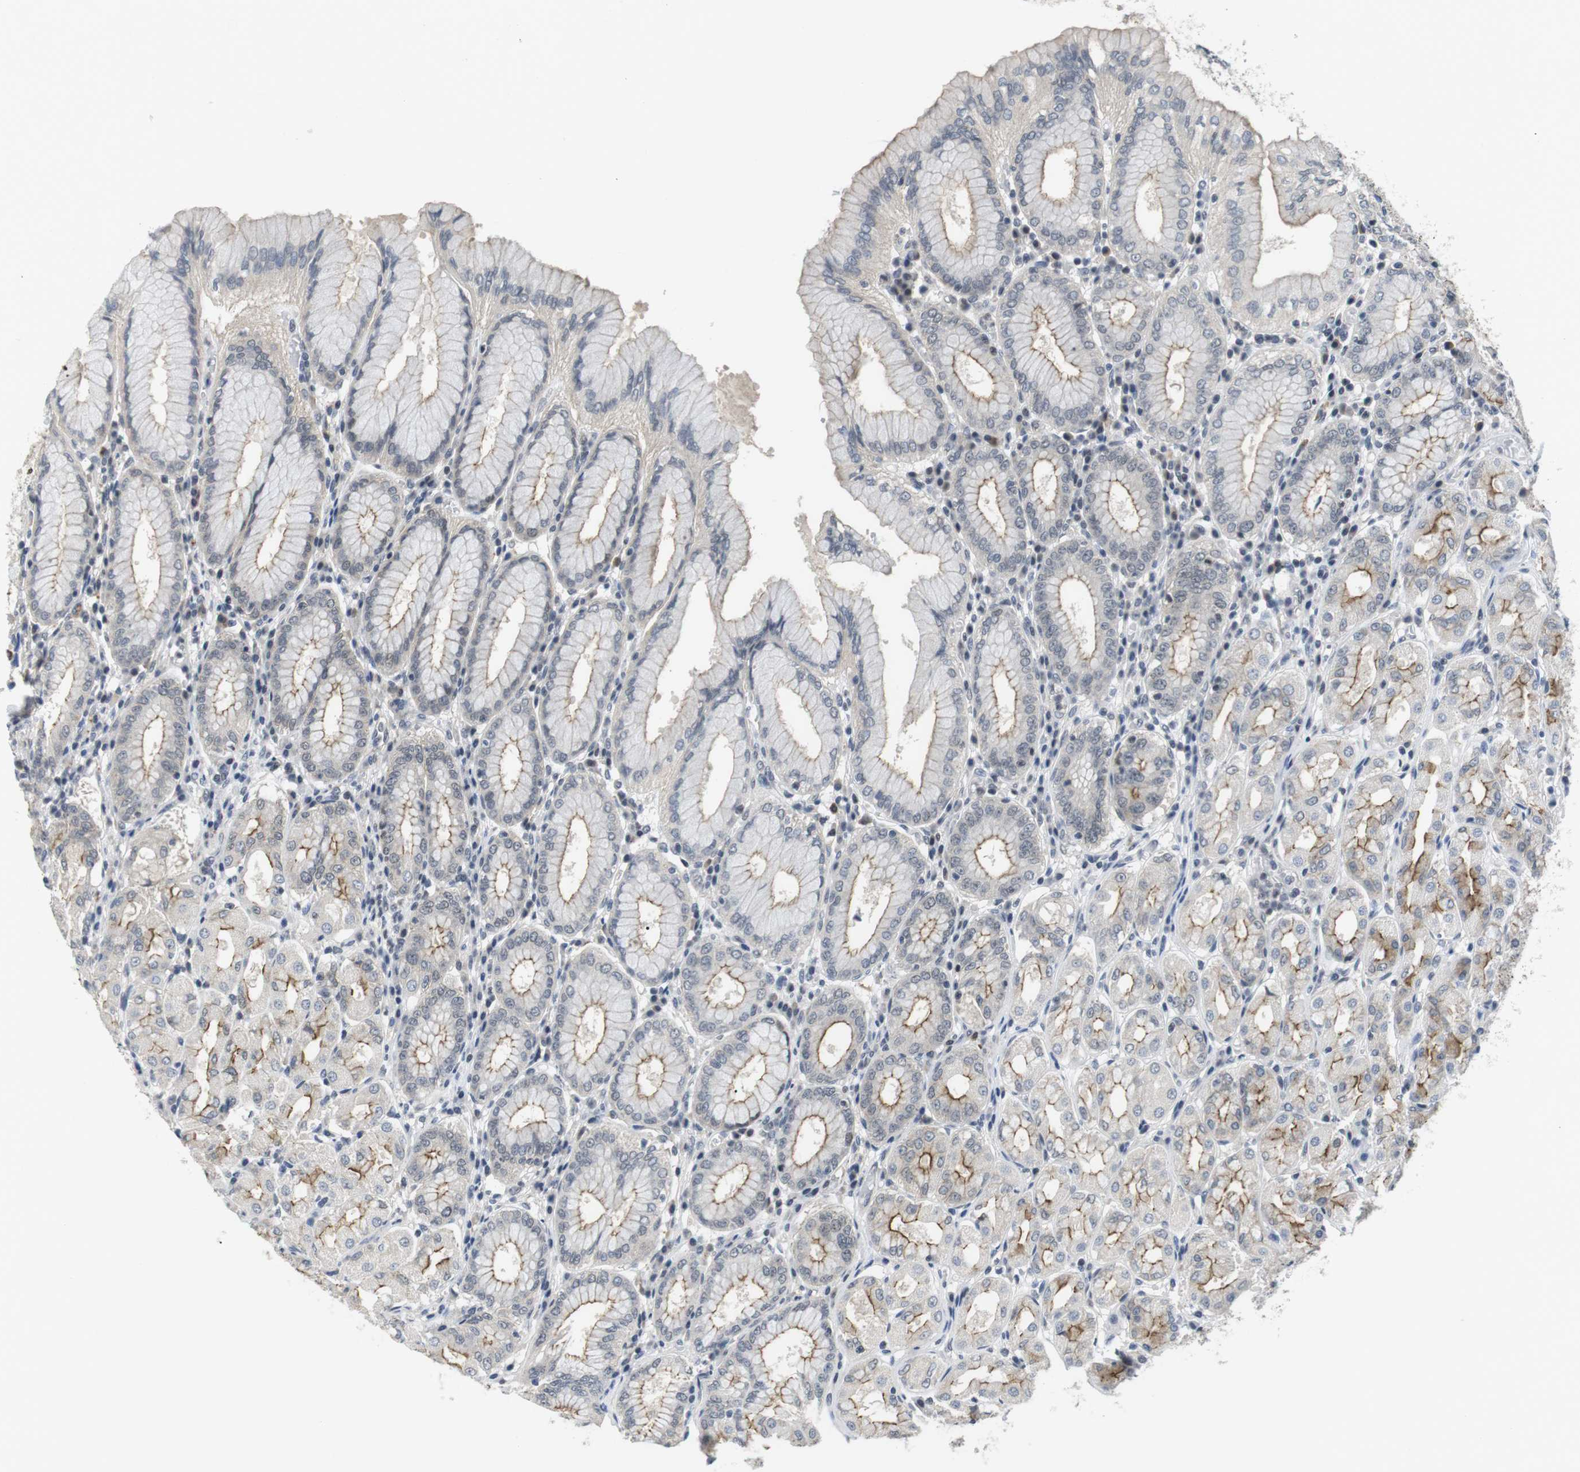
{"staining": {"intensity": "moderate", "quantity": "25%-75%", "location": "cytoplasmic/membranous,nuclear"}, "tissue": "stomach", "cell_type": "Glandular cells", "image_type": "normal", "snomed": [{"axis": "morphology", "description": "Normal tissue, NOS"}, {"axis": "topography", "description": "Stomach"}, {"axis": "topography", "description": "Stomach, lower"}], "caption": "The histopathology image reveals immunohistochemical staining of unremarkable stomach. There is moderate cytoplasmic/membranous,nuclear staining is appreciated in about 25%-75% of glandular cells.", "gene": "NECTIN1", "patient": {"sex": "female", "age": 56}}